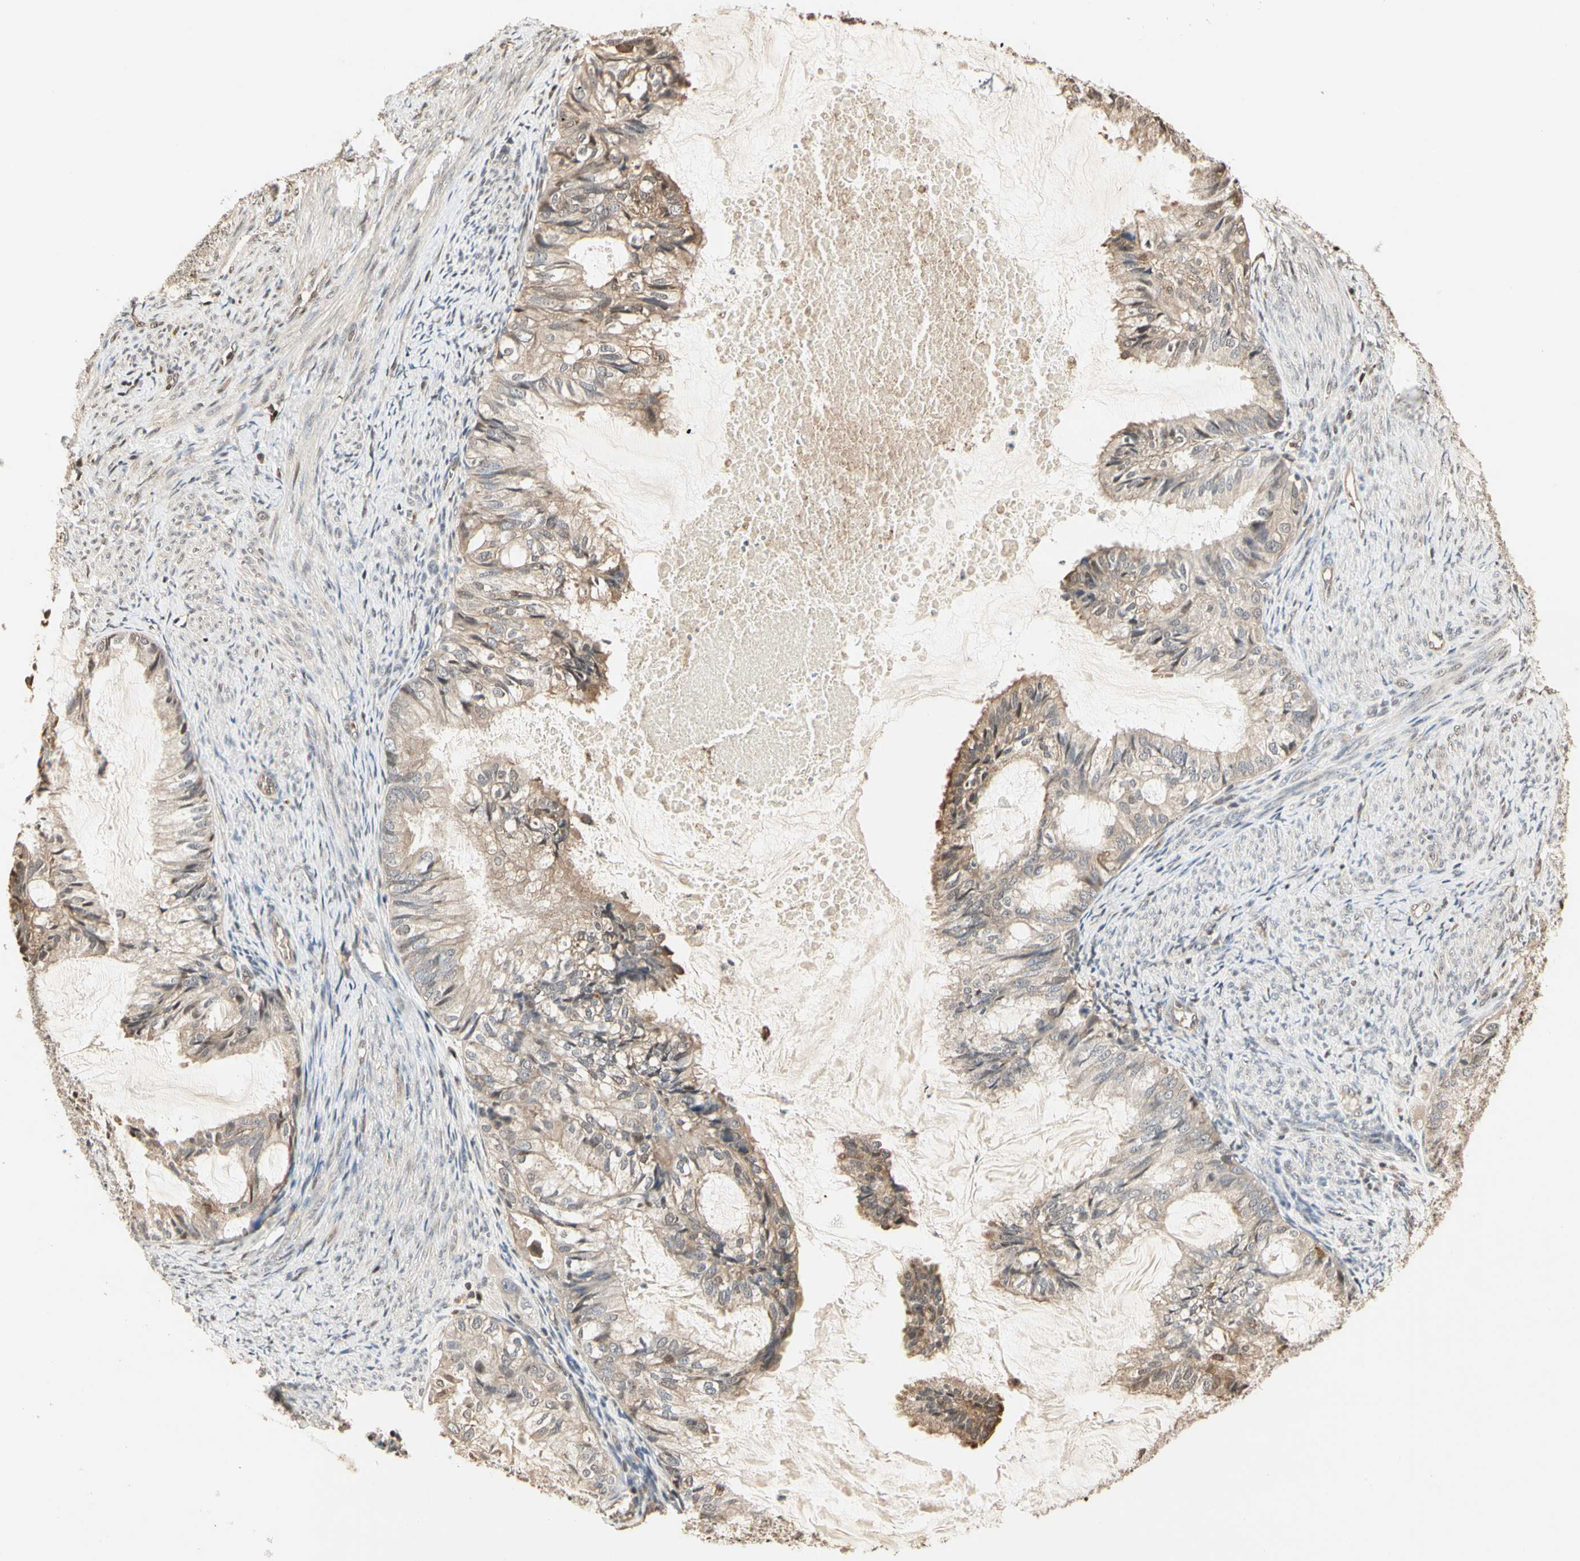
{"staining": {"intensity": "moderate", "quantity": ">75%", "location": "cytoplasmic/membranous"}, "tissue": "cervical cancer", "cell_type": "Tumor cells", "image_type": "cancer", "snomed": [{"axis": "morphology", "description": "Normal tissue, NOS"}, {"axis": "morphology", "description": "Adenocarcinoma, NOS"}, {"axis": "topography", "description": "Cervix"}, {"axis": "topography", "description": "Endometrium"}], "caption": "The micrograph demonstrates staining of adenocarcinoma (cervical), revealing moderate cytoplasmic/membranous protein expression (brown color) within tumor cells.", "gene": "DRG2", "patient": {"sex": "female", "age": 86}}